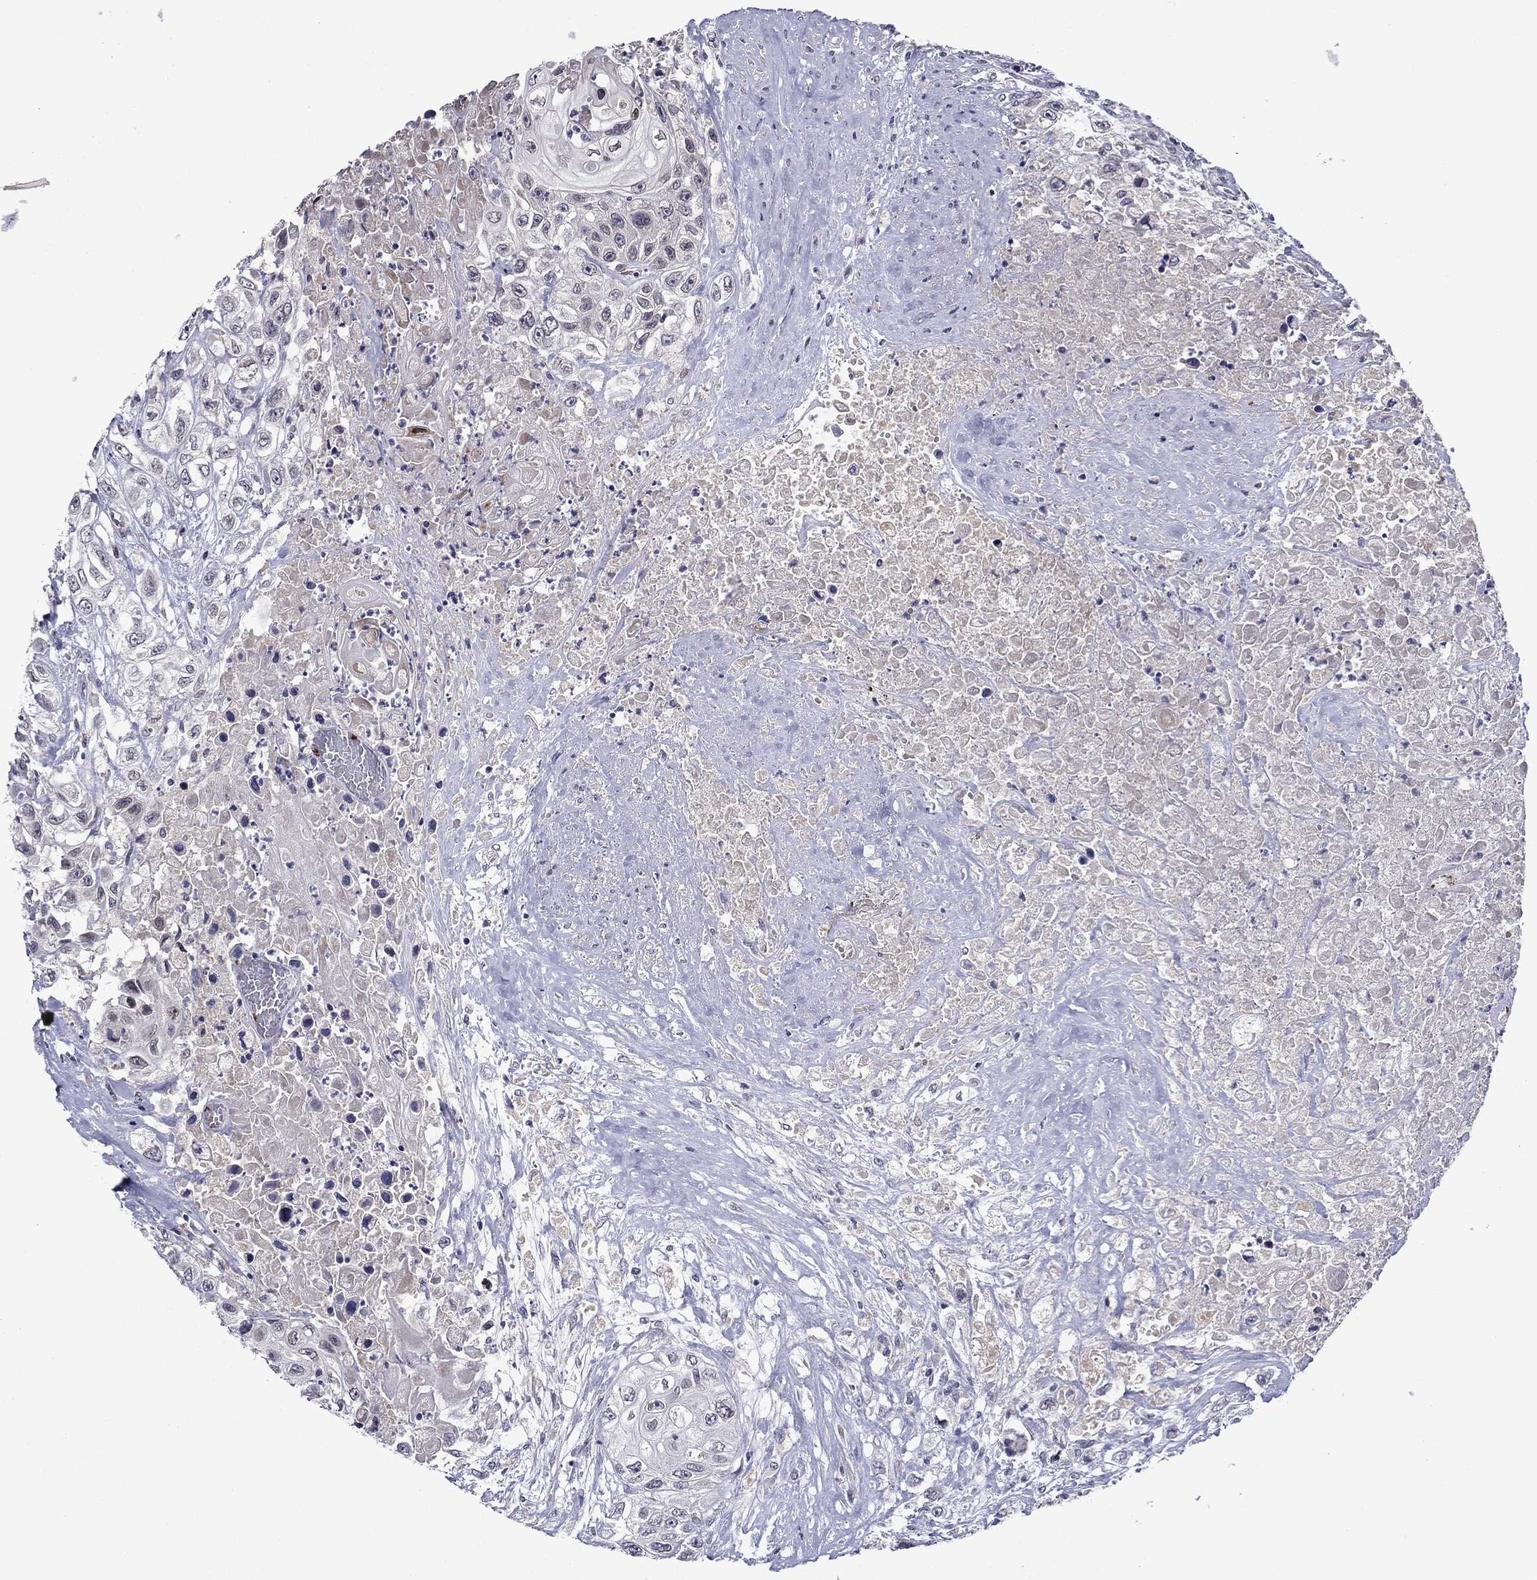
{"staining": {"intensity": "negative", "quantity": "none", "location": "none"}, "tissue": "urothelial cancer", "cell_type": "Tumor cells", "image_type": "cancer", "snomed": [{"axis": "morphology", "description": "Urothelial carcinoma, High grade"}, {"axis": "topography", "description": "Urinary bladder"}], "caption": "IHC image of neoplastic tissue: human urothelial cancer stained with DAB (3,3'-diaminobenzidine) shows no significant protein staining in tumor cells.", "gene": "SLITRK1", "patient": {"sex": "female", "age": 56}}